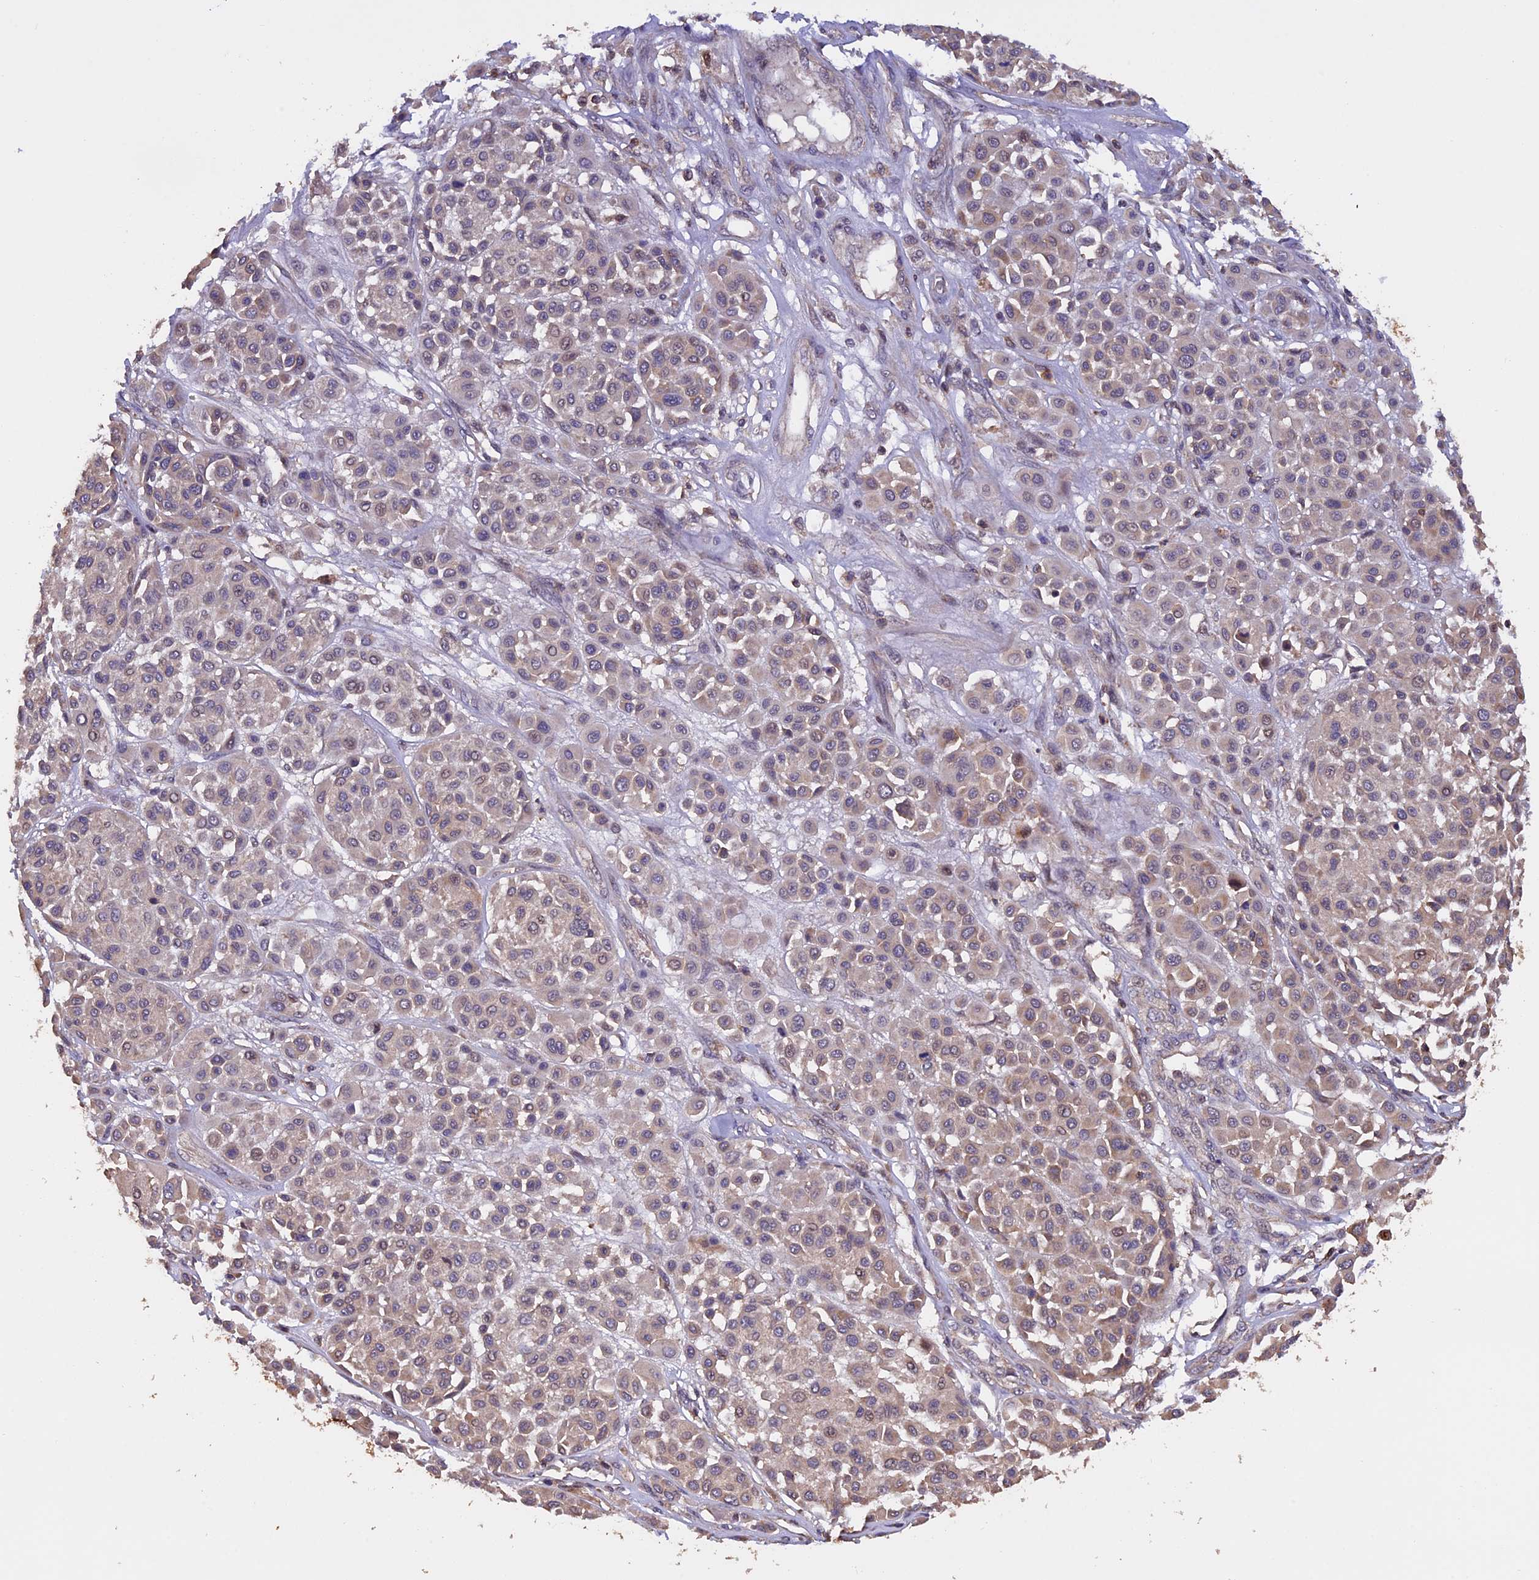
{"staining": {"intensity": "weak", "quantity": ">75%", "location": "cytoplasmic/membranous"}, "tissue": "melanoma", "cell_type": "Tumor cells", "image_type": "cancer", "snomed": [{"axis": "morphology", "description": "Malignant melanoma, Metastatic site"}, {"axis": "topography", "description": "Soft tissue"}], "caption": "This is an image of IHC staining of malignant melanoma (metastatic site), which shows weak staining in the cytoplasmic/membranous of tumor cells.", "gene": "PKD2L2", "patient": {"sex": "male", "age": 41}}